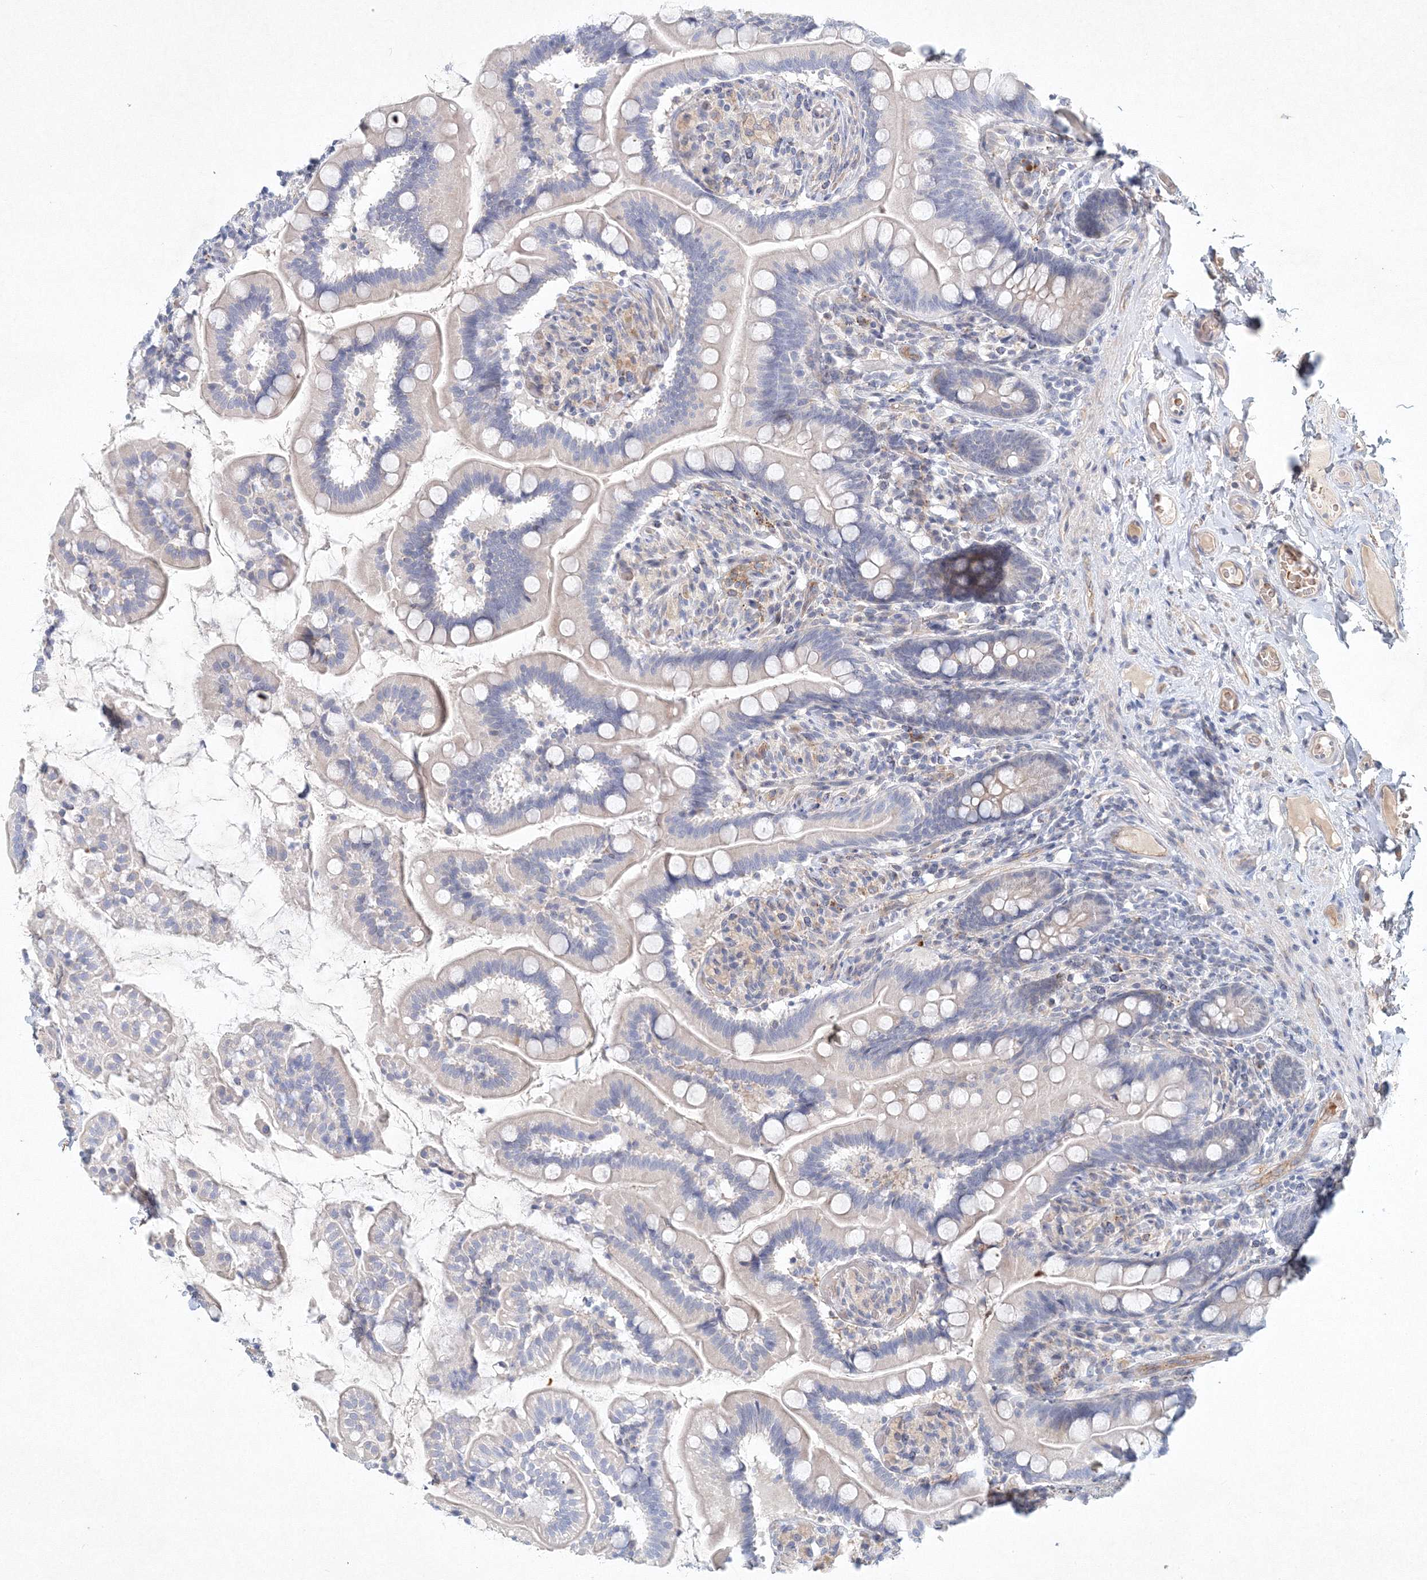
{"staining": {"intensity": "negative", "quantity": "none", "location": "none"}, "tissue": "small intestine", "cell_type": "Glandular cells", "image_type": "normal", "snomed": [{"axis": "morphology", "description": "Normal tissue, NOS"}, {"axis": "topography", "description": "Small intestine"}], "caption": "Immunohistochemistry (IHC) of benign small intestine reveals no positivity in glandular cells.", "gene": "SH3BP5", "patient": {"sex": "female", "age": 64}}